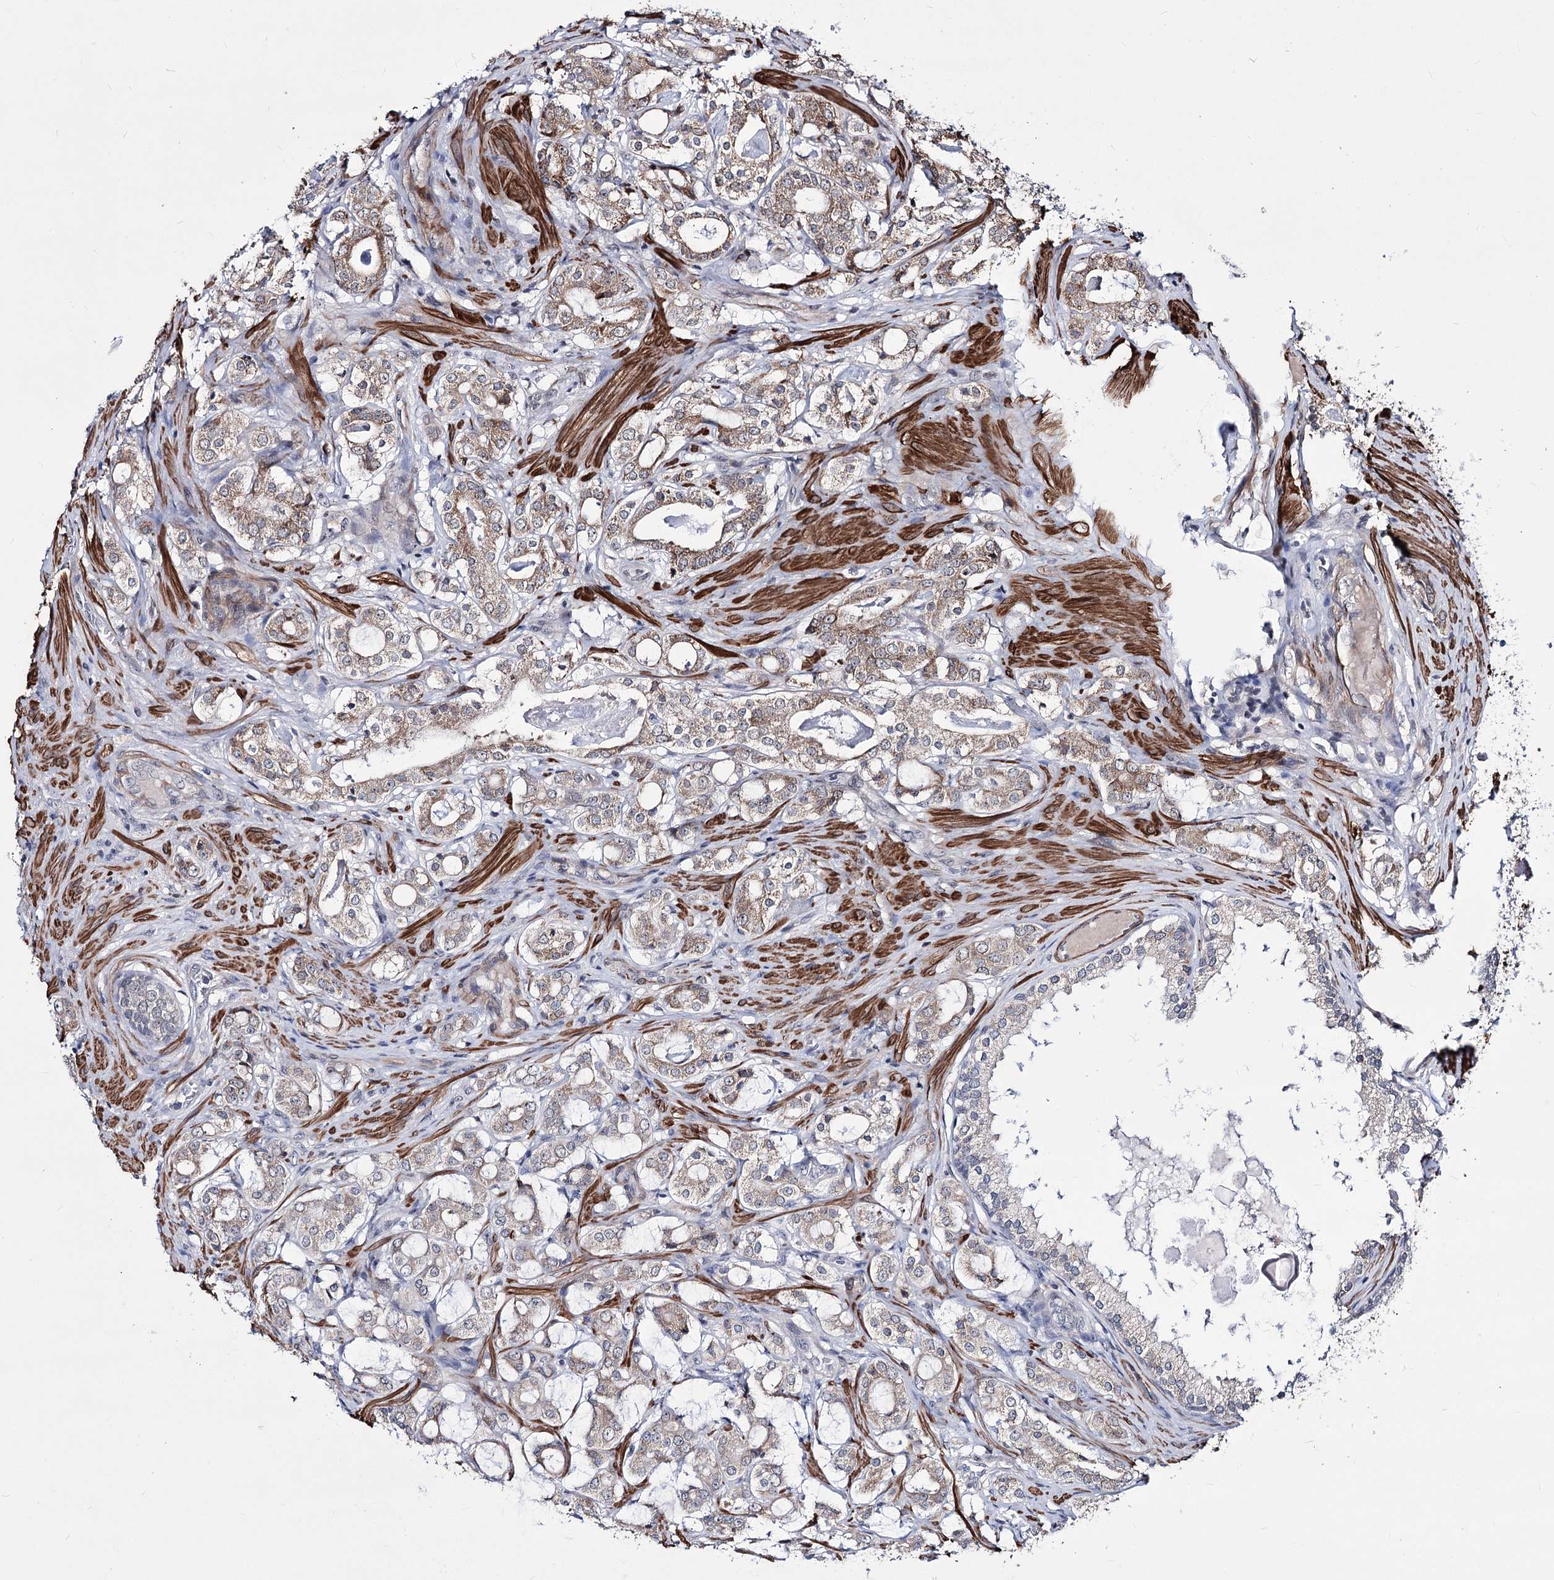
{"staining": {"intensity": "moderate", "quantity": ">75%", "location": "cytoplasmic/membranous"}, "tissue": "prostate cancer", "cell_type": "Tumor cells", "image_type": "cancer", "snomed": [{"axis": "morphology", "description": "Adenocarcinoma, High grade"}, {"axis": "topography", "description": "Prostate"}], "caption": "IHC micrograph of prostate high-grade adenocarcinoma stained for a protein (brown), which exhibits medium levels of moderate cytoplasmic/membranous staining in approximately >75% of tumor cells.", "gene": "PPRC1", "patient": {"sex": "male", "age": 63}}